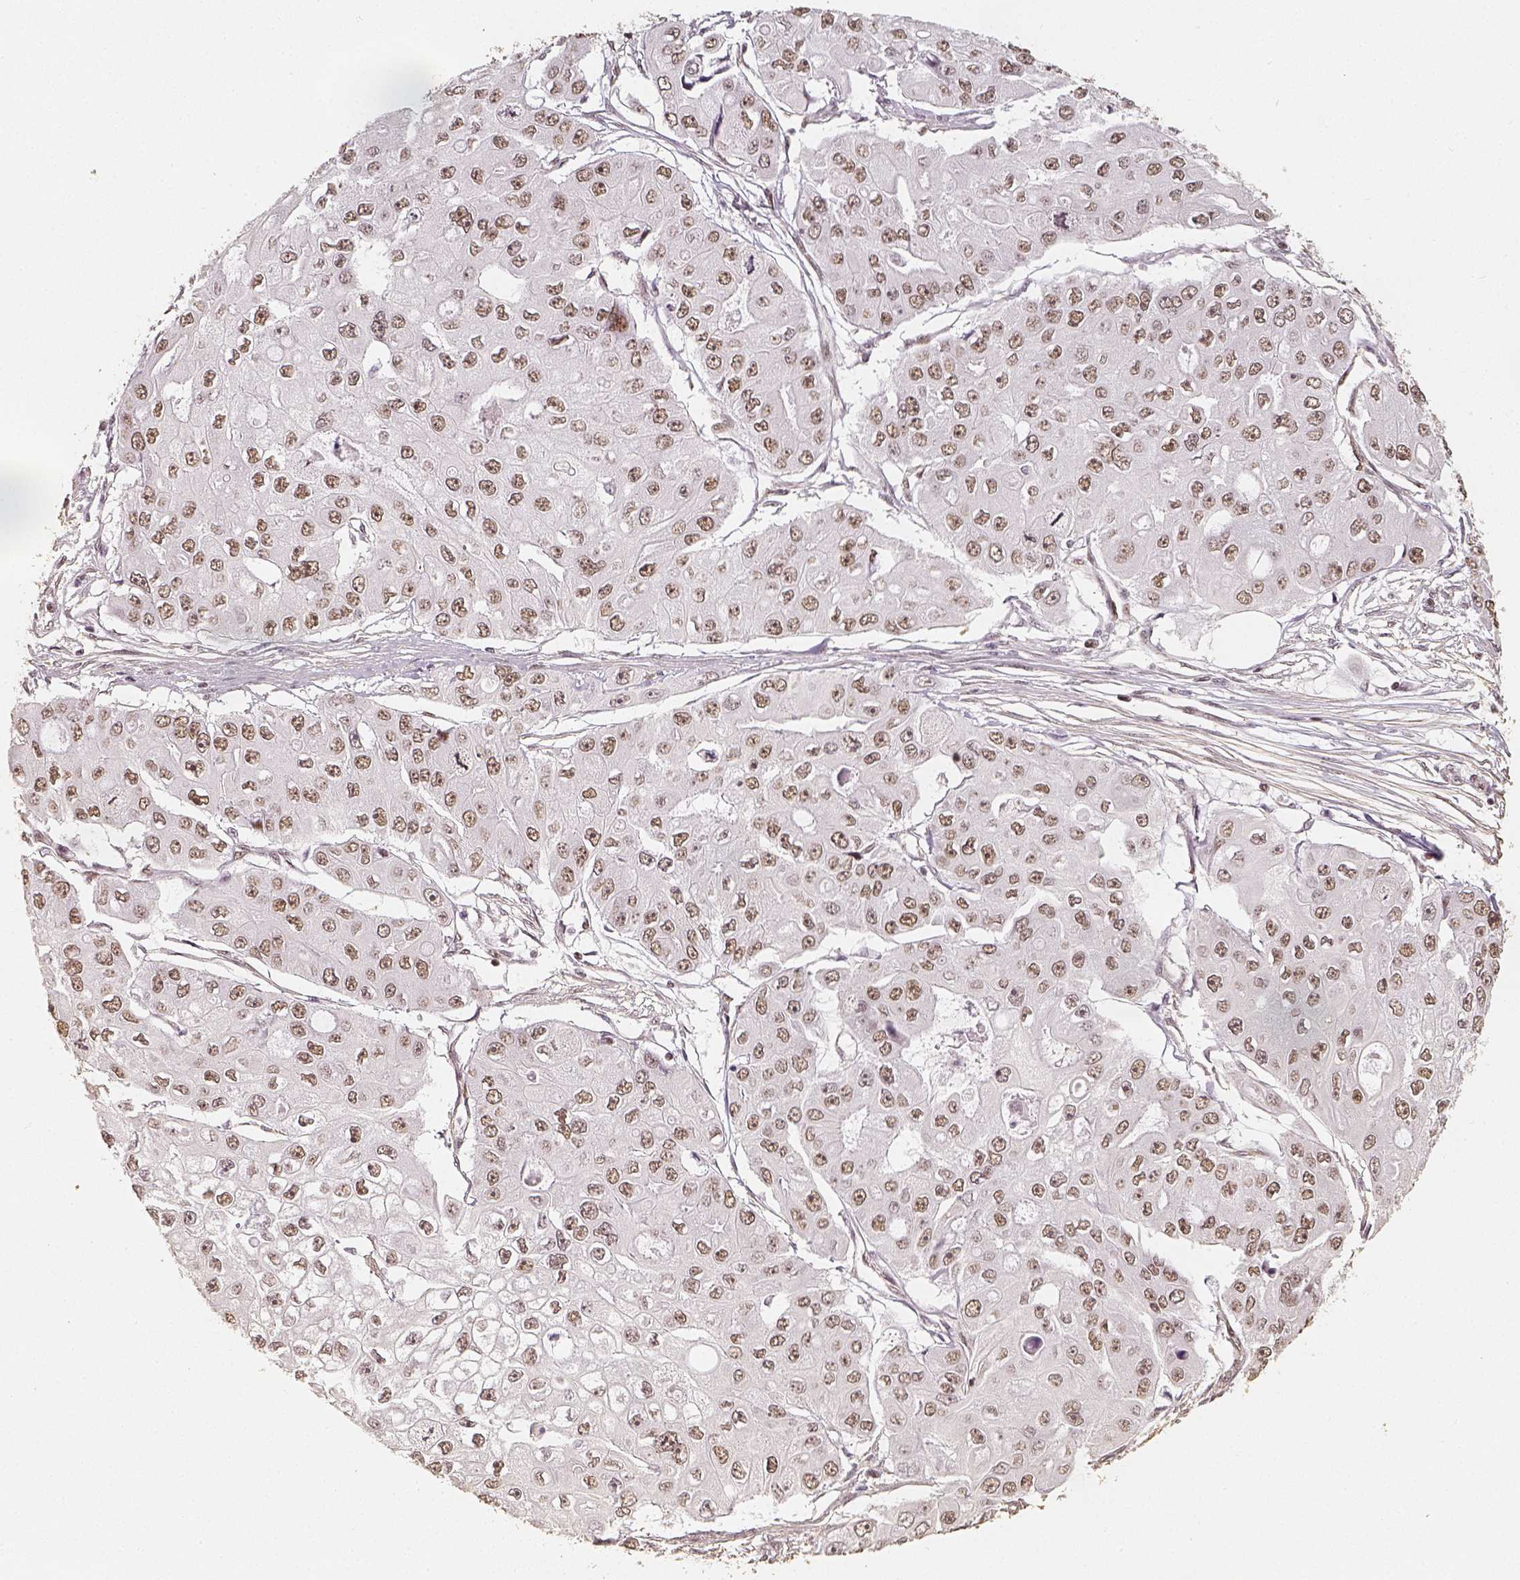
{"staining": {"intensity": "weak", "quantity": ">75%", "location": "nuclear"}, "tissue": "ovarian cancer", "cell_type": "Tumor cells", "image_type": "cancer", "snomed": [{"axis": "morphology", "description": "Cystadenocarcinoma, serous, NOS"}, {"axis": "topography", "description": "Ovary"}], "caption": "Immunohistochemistry (IHC) staining of ovarian cancer, which exhibits low levels of weak nuclear positivity in about >75% of tumor cells indicating weak nuclear protein staining. The staining was performed using DAB (3,3'-diaminobenzidine) (brown) for protein detection and nuclei were counterstained in hematoxylin (blue).", "gene": "HDAC1", "patient": {"sex": "female", "age": 56}}